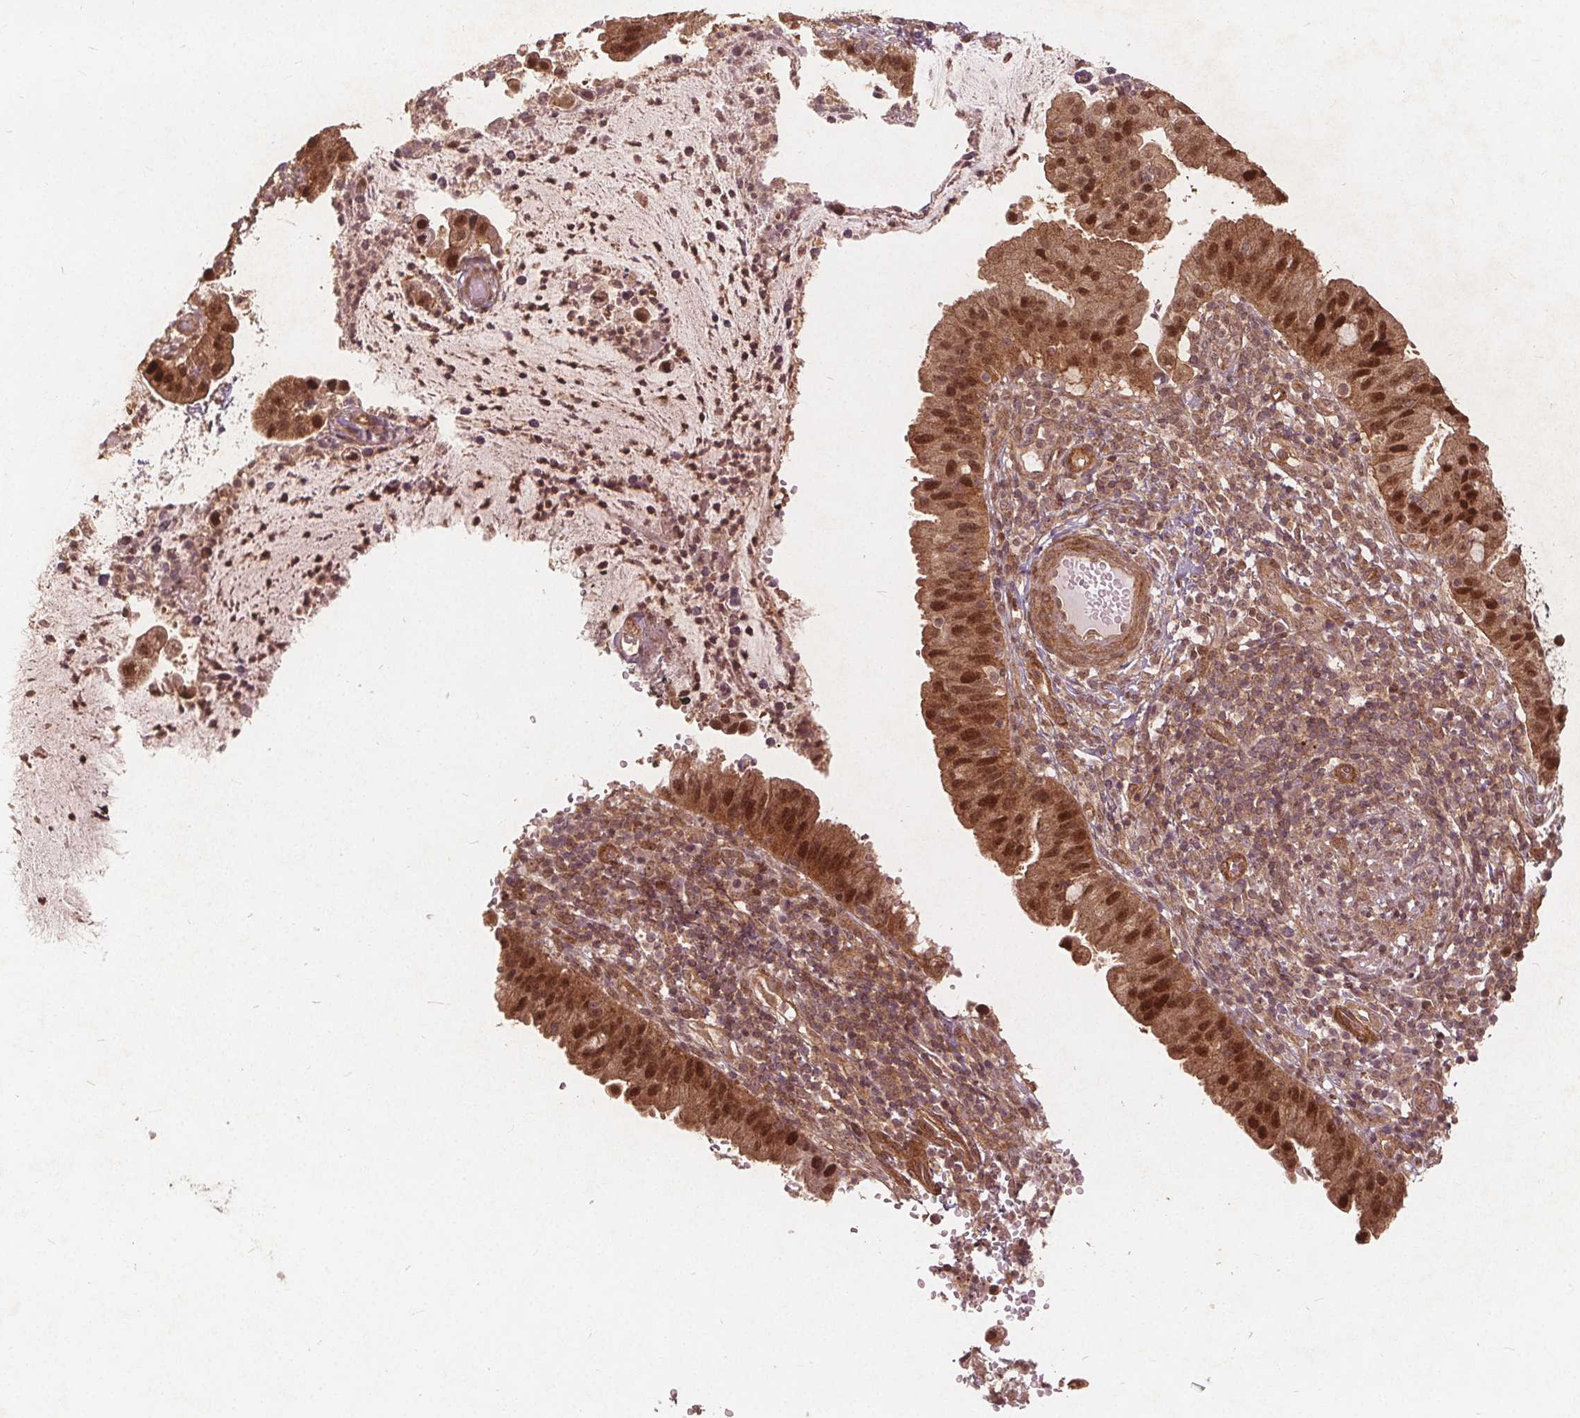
{"staining": {"intensity": "strong", "quantity": ">75%", "location": "cytoplasmic/membranous,nuclear"}, "tissue": "cervical cancer", "cell_type": "Tumor cells", "image_type": "cancer", "snomed": [{"axis": "morphology", "description": "Adenocarcinoma, NOS"}, {"axis": "topography", "description": "Cervix"}], "caption": "High-power microscopy captured an immunohistochemistry image of adenocarcinoma (cervical), revealing strong cytoplasmic/membranous and nuclear positivity in approximately >75% of tumor cells. (Brightfield microscopy of DAB IHC at high magnification).", "gene": "PPP1CB", "patient": {"sex": "female", "age": 34}}